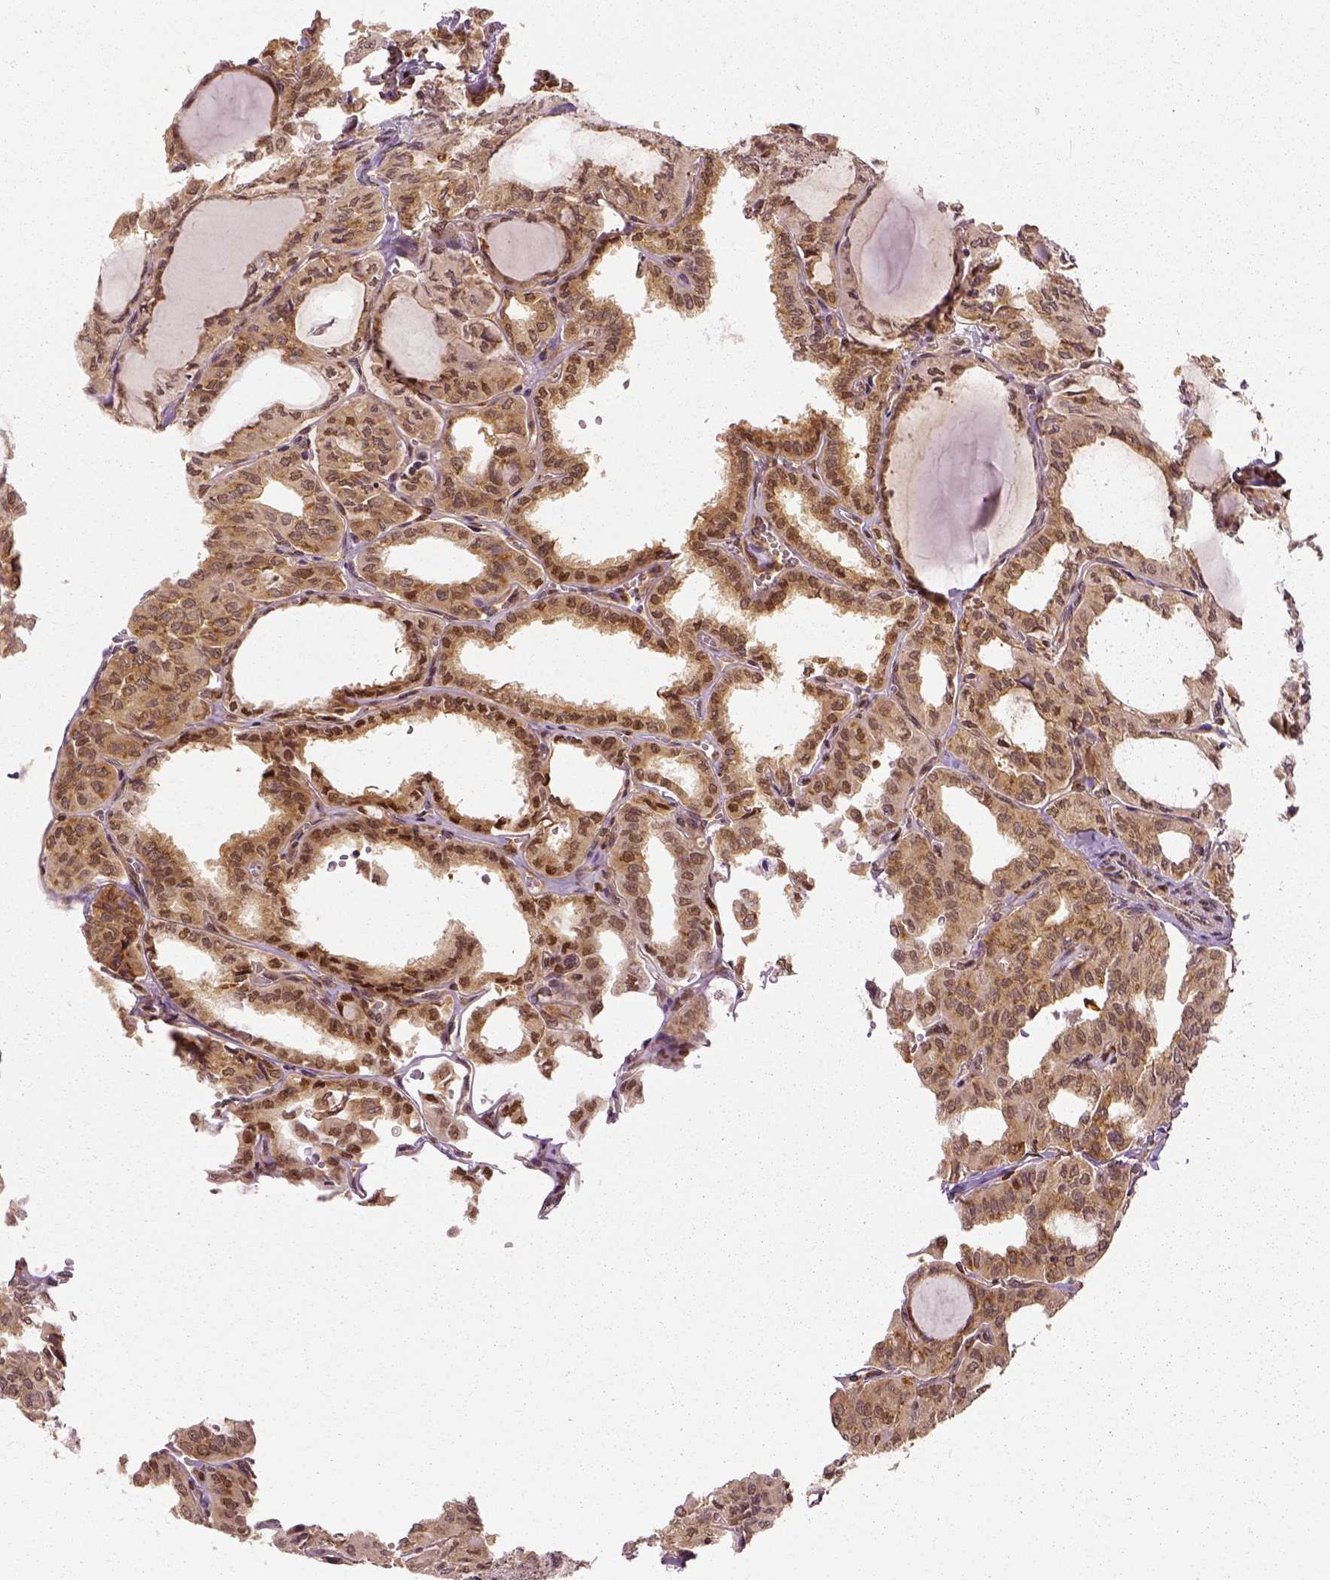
{"staining": {"intensity": "moderate", "quantity": ">75%", "location": "cytoplasmic/membranous"}, "tissue": "thyroid cancer", "cell_type": "Tumor cells", "image_type": "cancer", "snomed": [{"axis": "morphology", "description": "Papillary adenocarcinoma, NOS"}, {"axis": "topography", "description": "Thyroid gland"}], "caption": "Thyroid cancer stained with DAB (3,3'-diaminobenzidine) IHC demonstrates medium levels of moderate cytoplasmic/membranous staining in about >75% of tumor cells. (brown staining indicates protein expression, while blue staining denotes nuclei).", "gene": "GPI", "patient": {"sex": "male", "age": 20}}